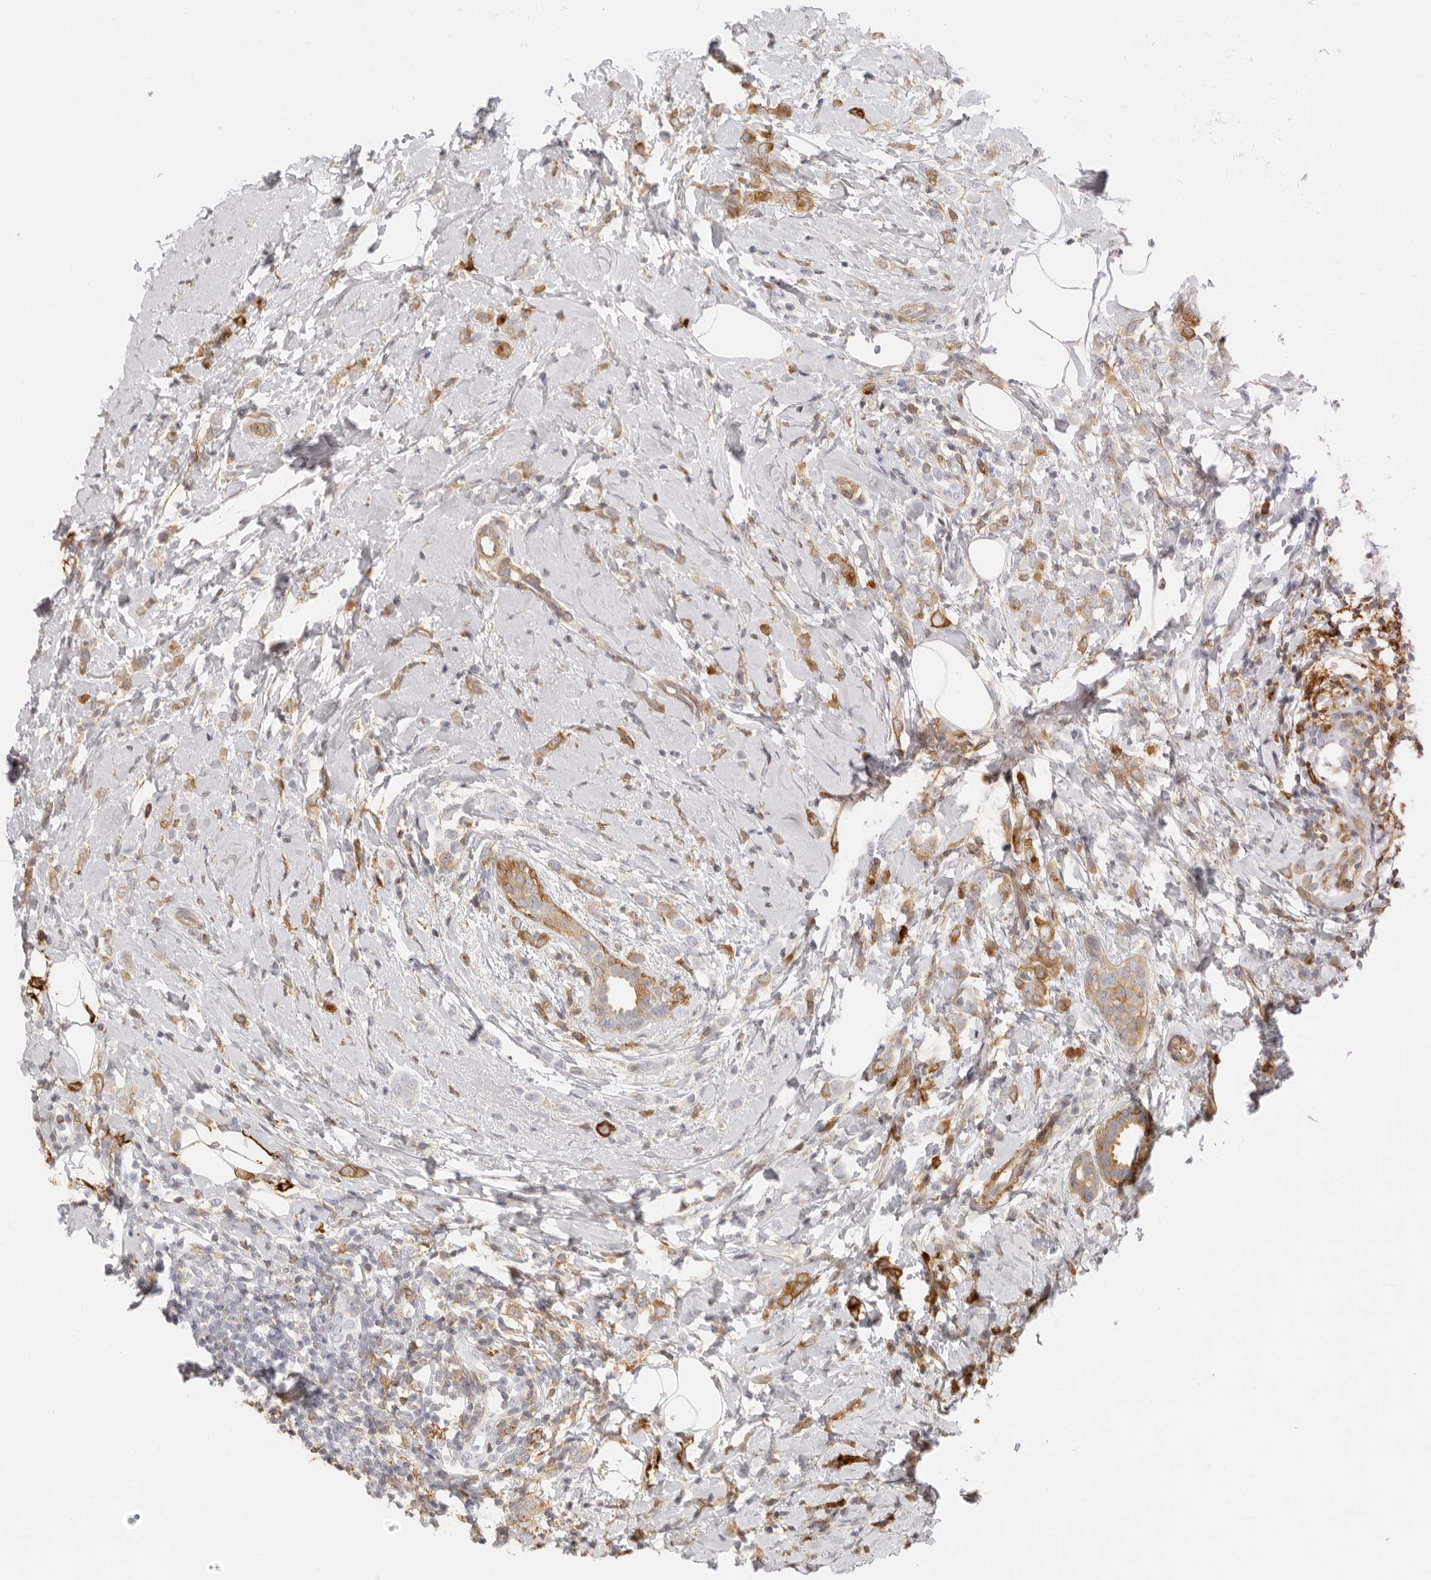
{"staining": {"intensity": "moderate", "quantity": ">75%", "location": "cytoplasmic/membranous"}, "tissue": "breast cancer", "cell_type": "Tumor cells", "image_type": "cancer", "snomed": [{"axis": "morphology", "description": "Lobular carcinoma"}, {"axis": "topography", "description": "Breast"}], "caption": "Tumor cells display medium levels of moderate cytoplasmic/membranous expression in approximately >75% of cells in lobular carcinoma (breast).", "gene": "NIBAN1", "patient": {"sex": "female", "age": 47}}